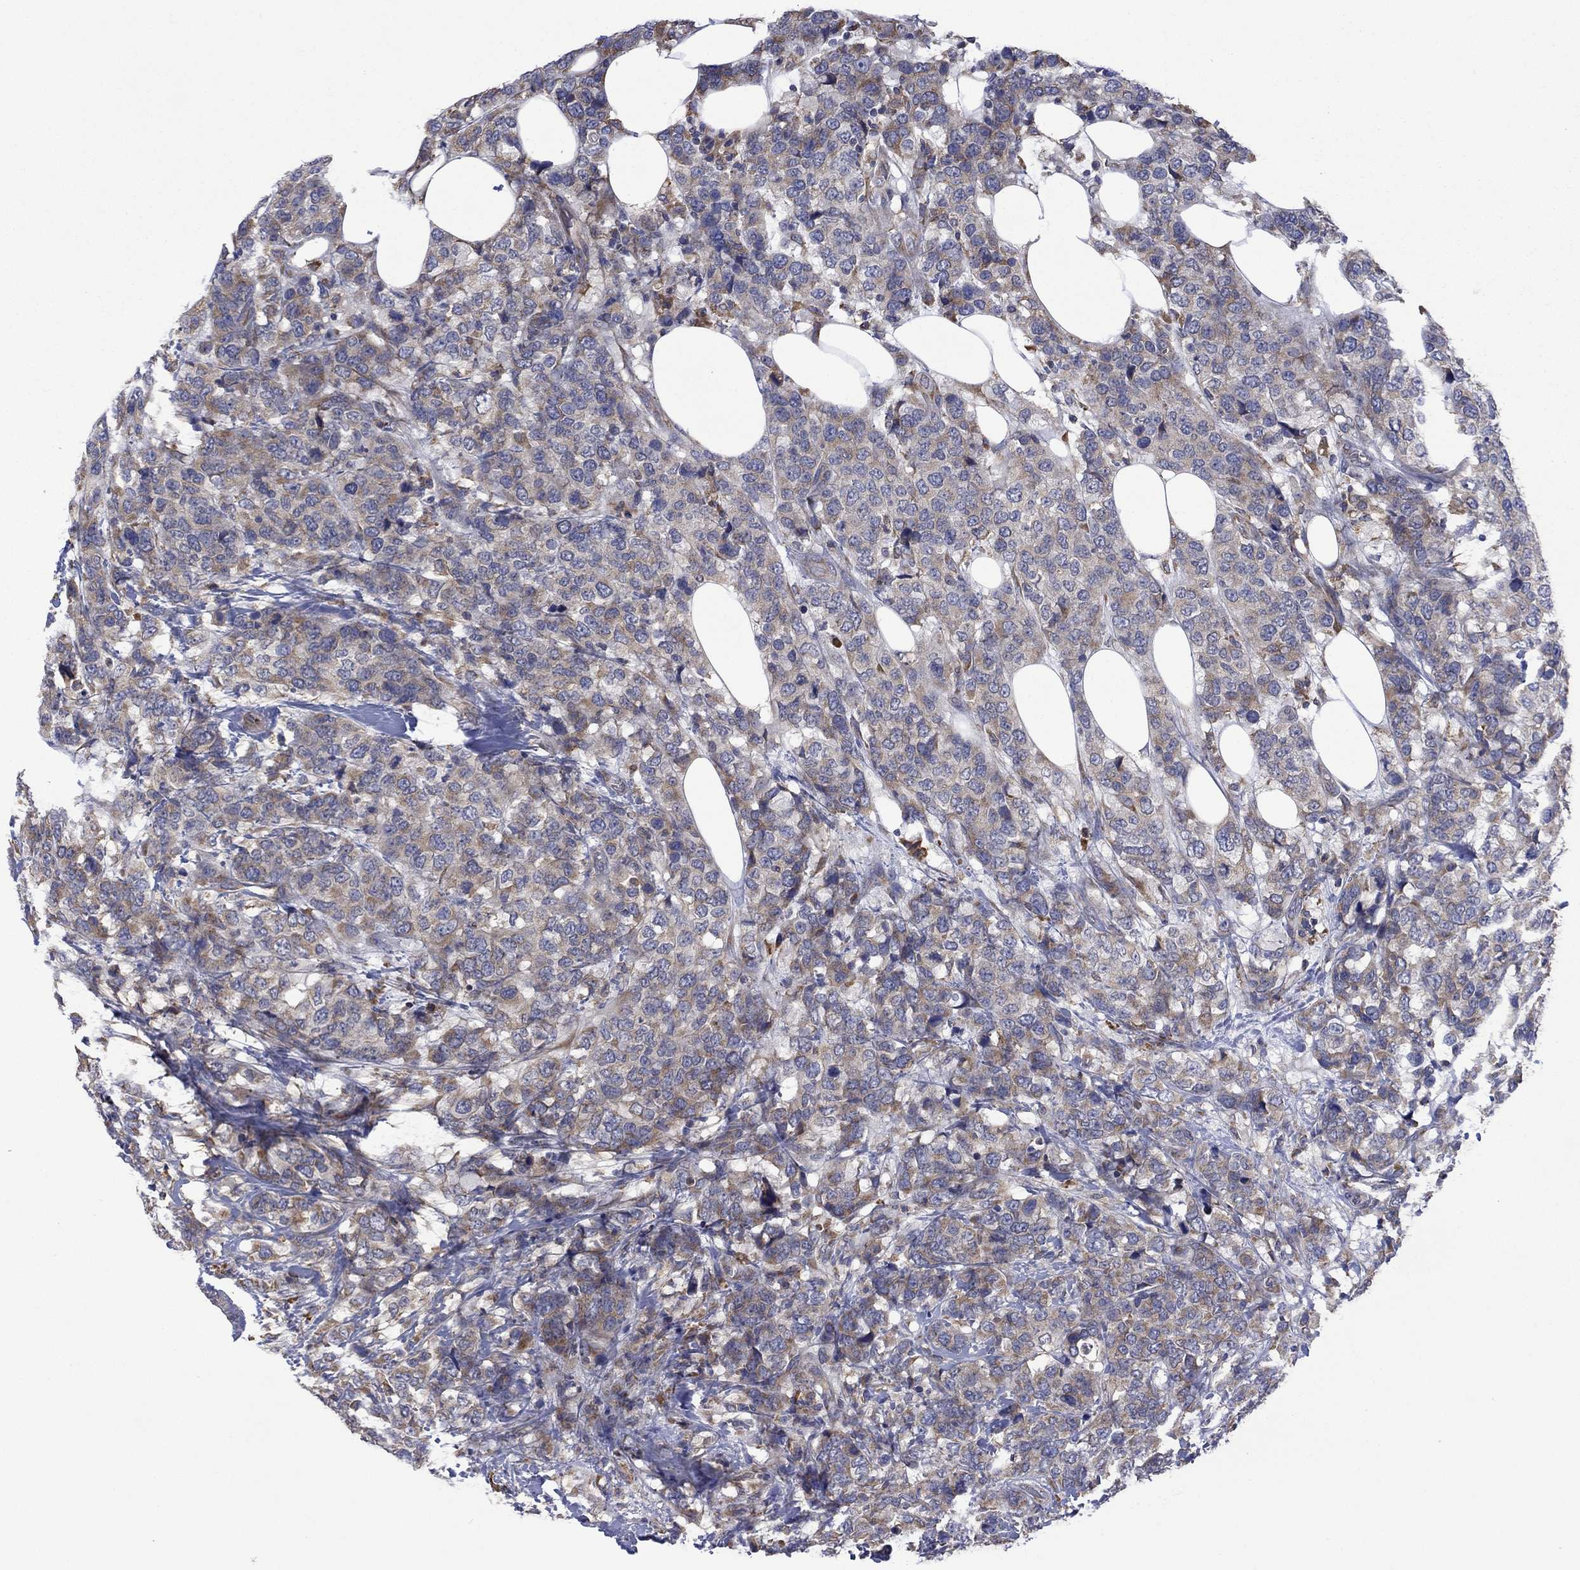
{"staining": {"intensity": "moderate", "quantity": "25%-75%", "location": "cytoplasmic/membranous"}, "tissue": "breast cancer", "cell_type": "Tumor cells", "image_type": "cancer", "snomed": [{"axis": "morphology", "description": "Lobular carcinoma"}, {"axis": "topography", "description": "Breast"}], "caption": "IHC of human breast lobular carcinoma reveals medium levels of moderate cytoplasmic/membranous positivity in approximately 25%-75% of tumor cells. The staining was performed using DAB, with brown indicating positive protein expression. Nuclei are stained blue with hematoxylin.", "gene": "FURIN", "patient": {"sex": "female", "age": 59}}